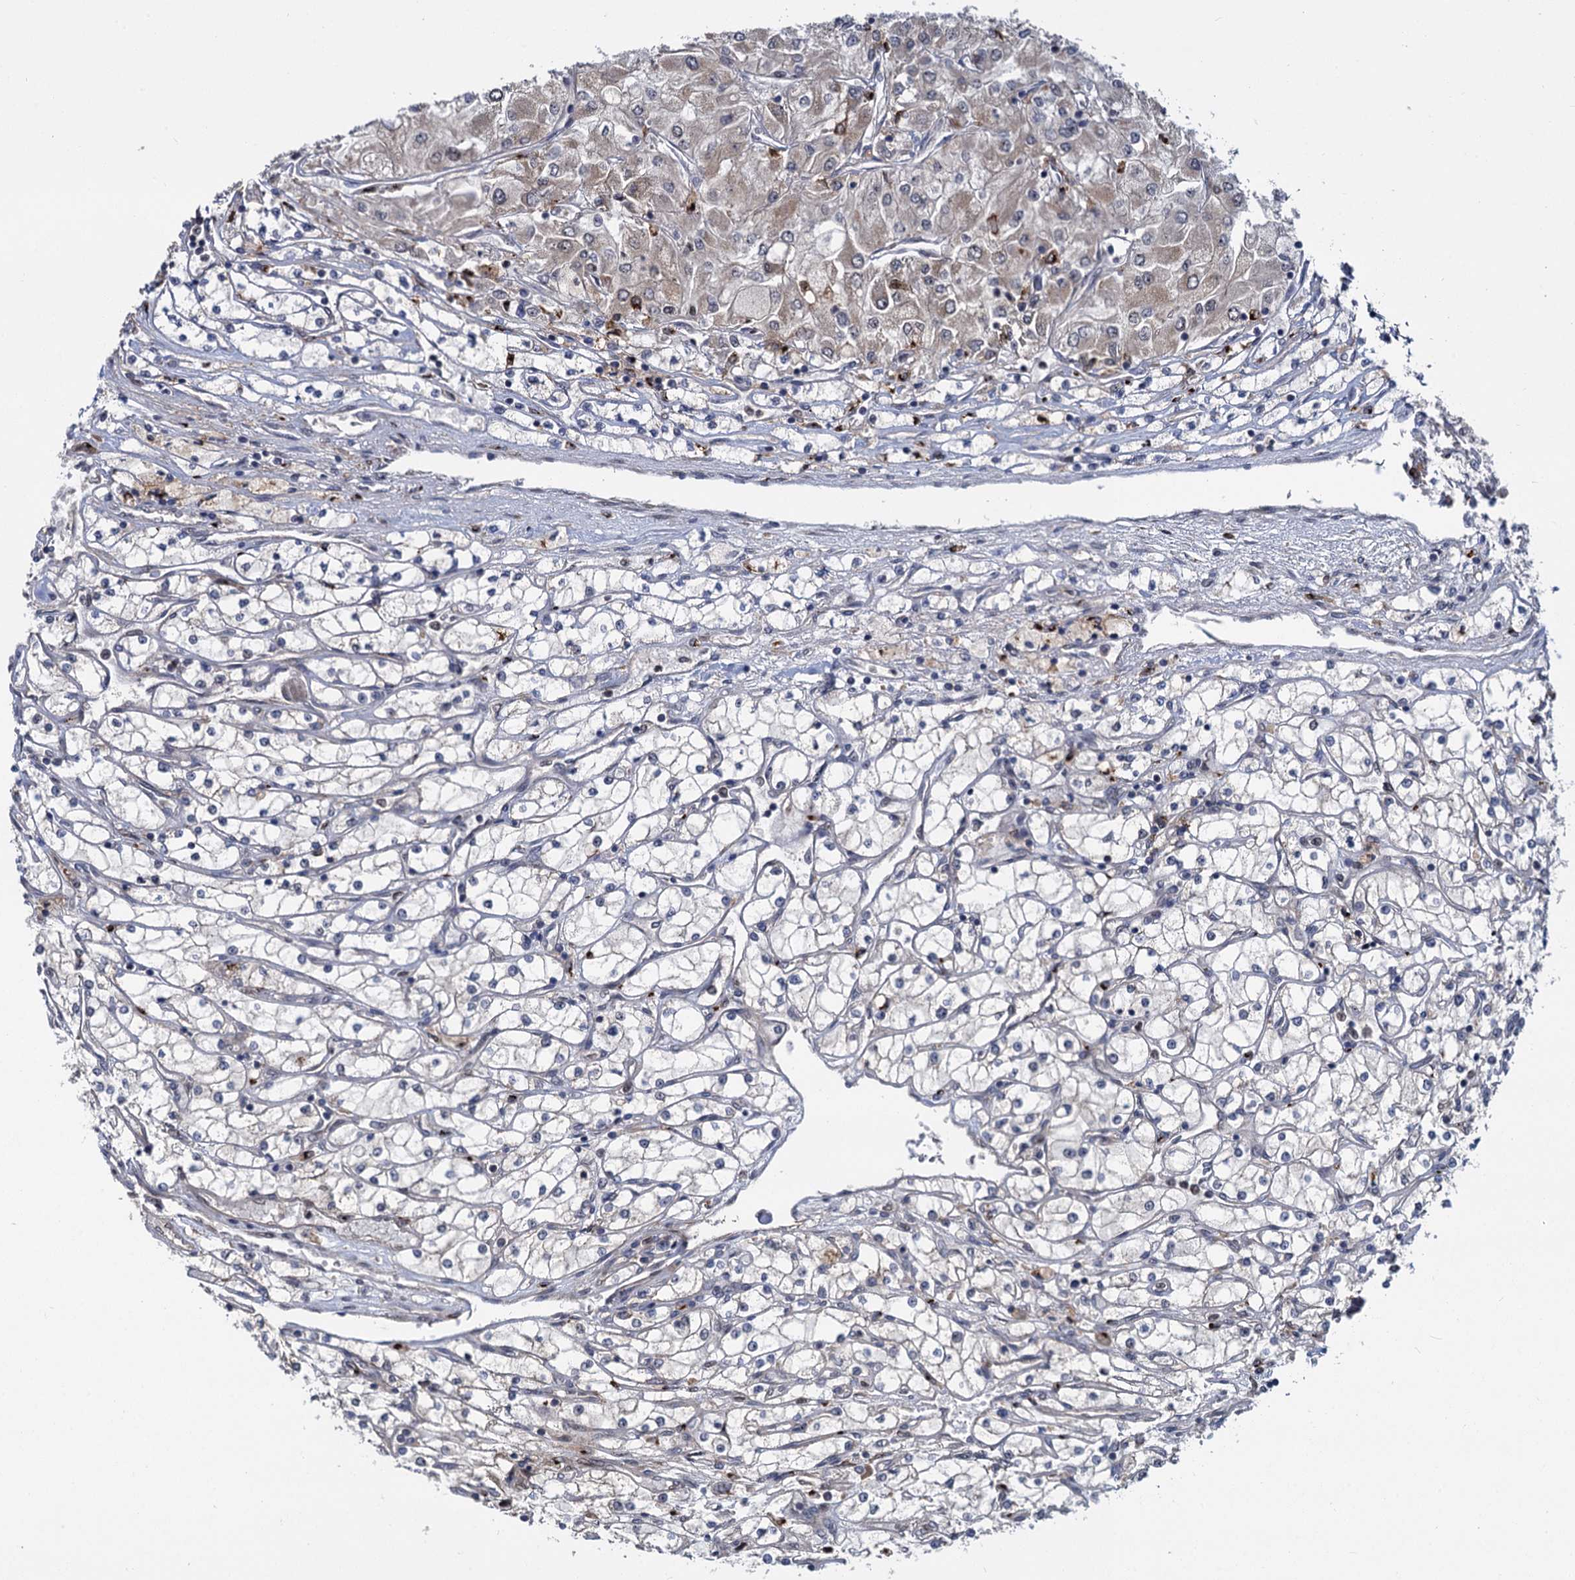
{"staining": {"intensity": "weak", "quantity": "<25%", "location": "cytoplasmic/membranous"}, "tissue": "renal cancer", "cell_type": "Tumor cells", "image_type": "cancer", "snomed": [{"axis": "morphology", "description": "Adenocarcinoma, NOS"}, {"axis": "topography", "description": "Kidney"}], "caption": "Immunohistochemistry of human renal cancer (adenocarcinoma) shows no positivity in tumor cells.", "gene": "GAL3ST4", "patient": {"sex": "male", "age": 80}}